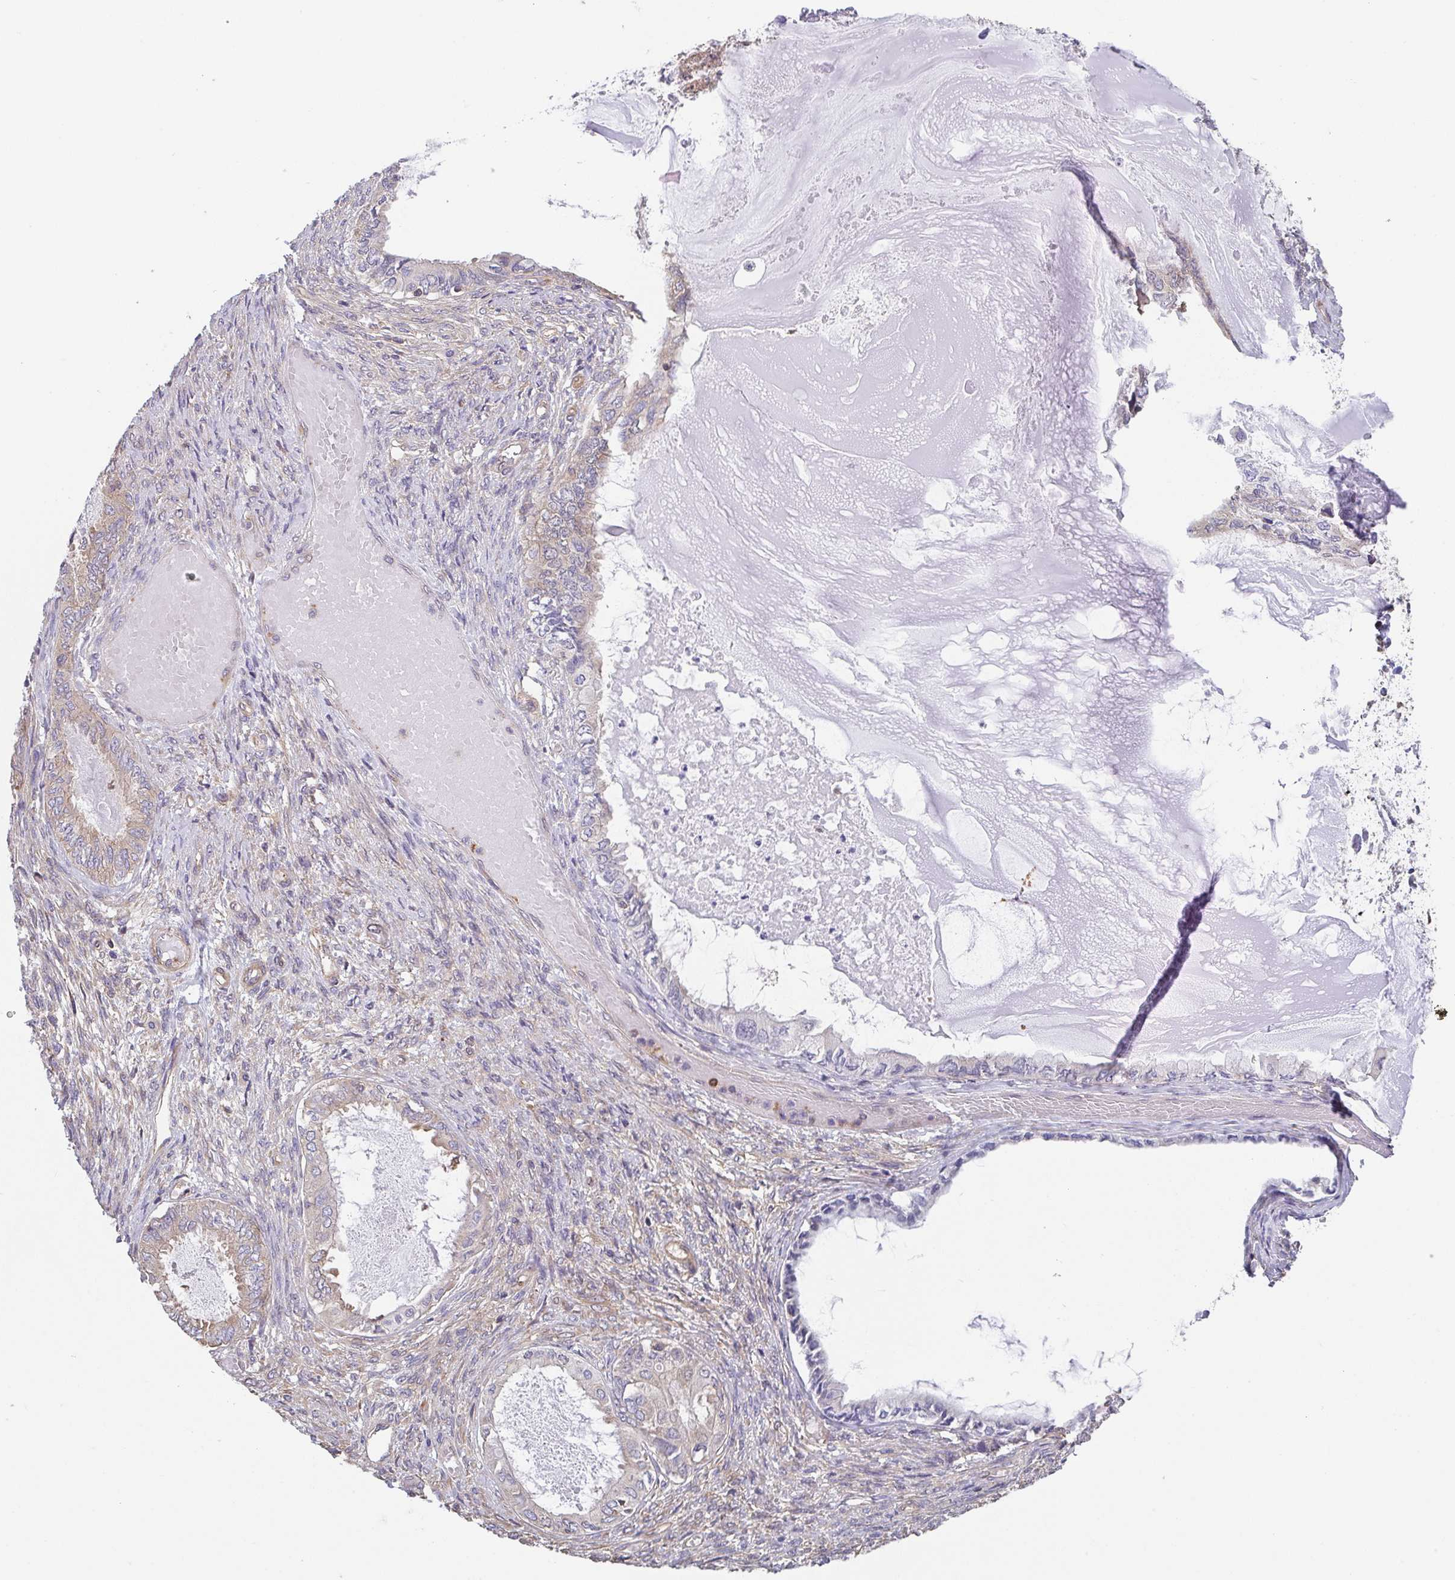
{"staining": {"intensity": "weak", "quantity": "25%-75%", "location": "cytoplasmic/membranous"}, "tissue": "ovarian cancer", "cell_type": "Tumor cells", "image_type": "cancer", "snomed": [{"axis": "morphology", "description": "Carcinoma, endometroid"}, {"axis": "topography", "description": "Ovary"}], "caption": "Ovarian cancer (endometroid carcinoma) stained with DAB immunohistochemistry (IHC) exhibits low levels of weak cytoplasmic/membranous expression in approximately 25%-75% of tumor cells.", "gene": "TMEM229A", "patient": {"sex": "female", "age": 70}}